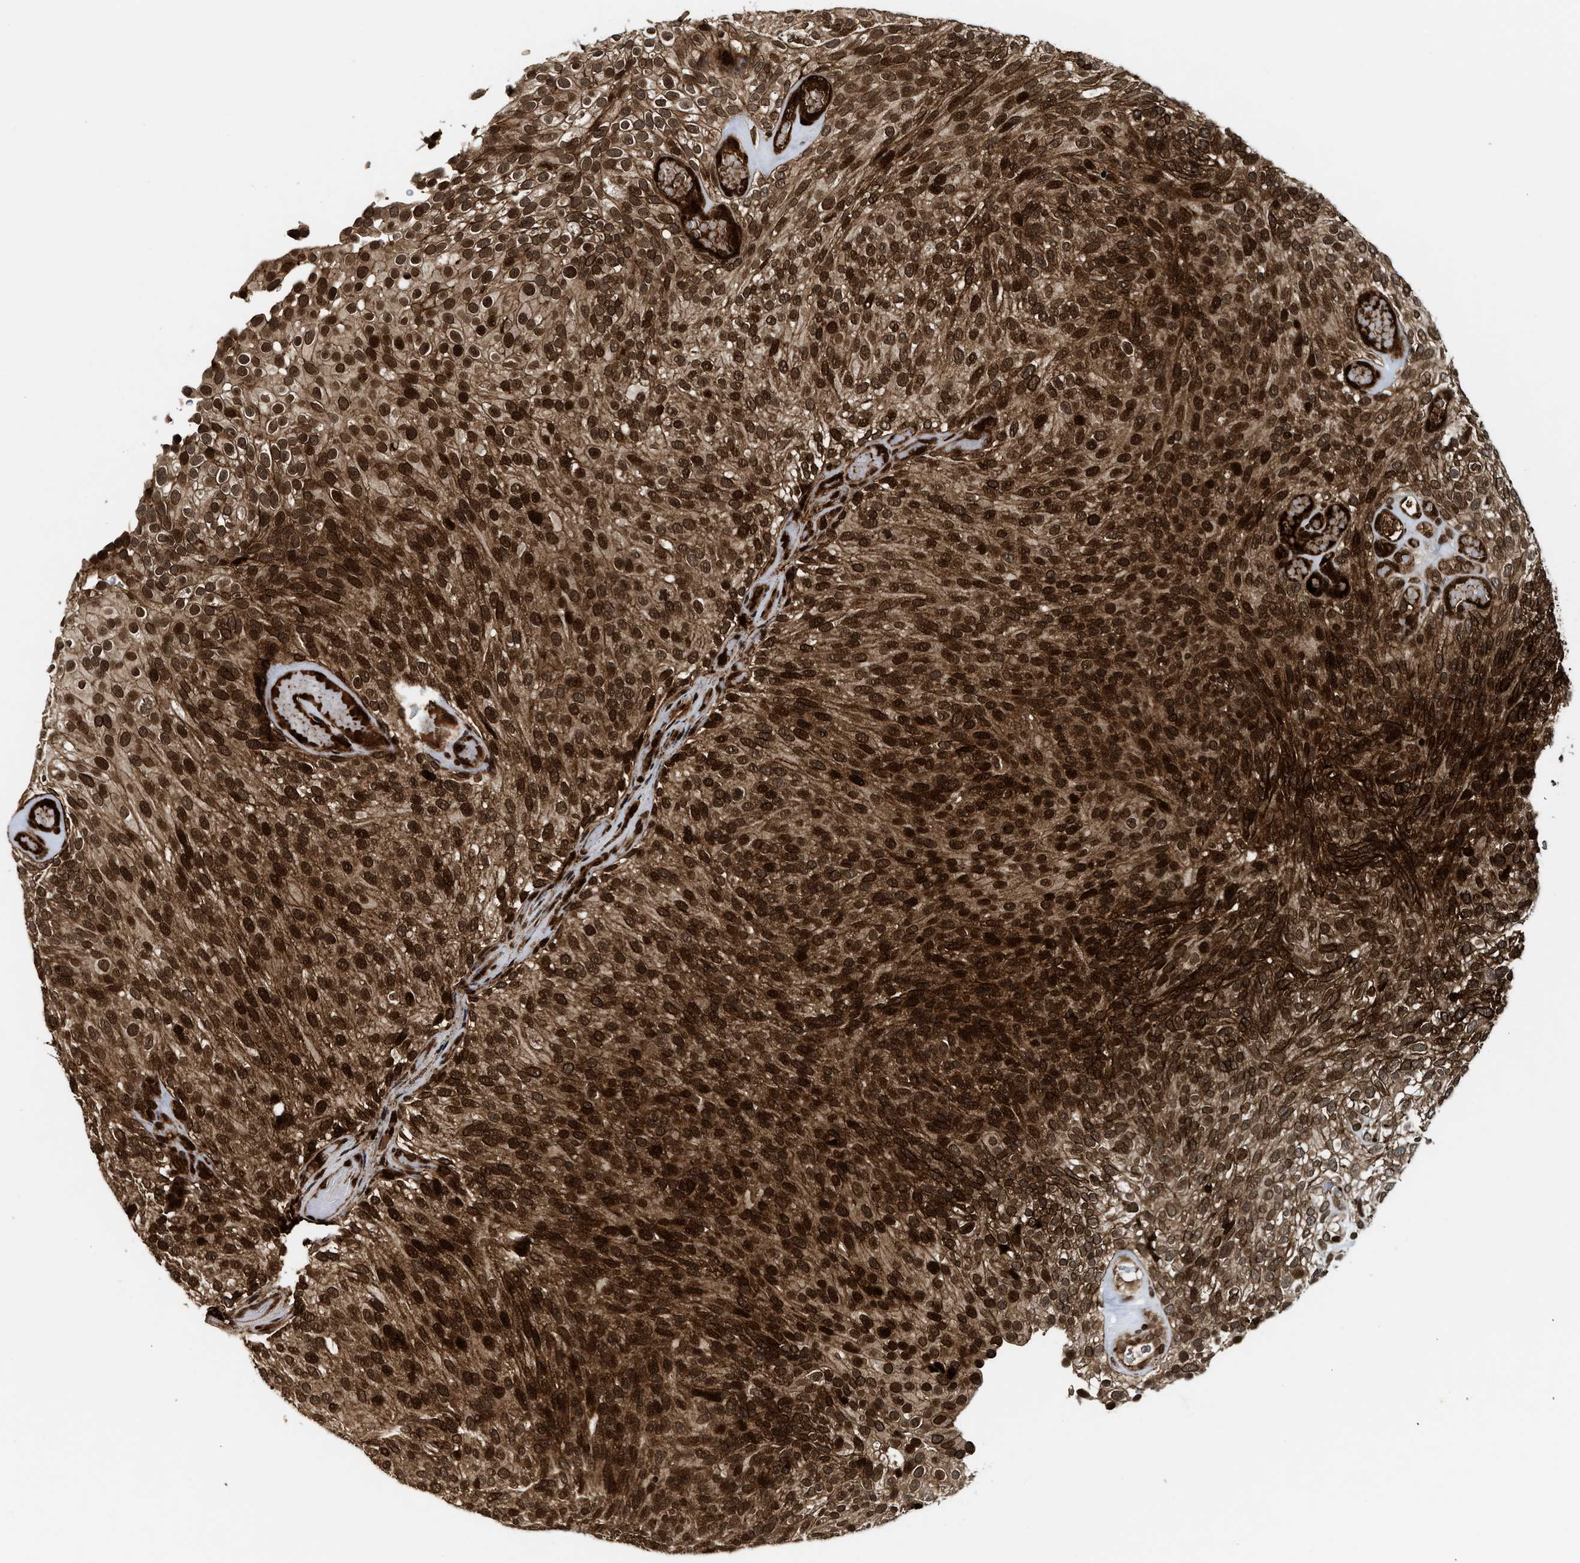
{"staining": {"intensity": "strong", "quantity": ">75%", "location": "cytoplasmic/membranous,nuclear"}, "tissue": "urothelial cancer", "cell_type": "Tumor cells", "image_type": "cancer", "snomed": [{"axis": "morphology", "description": "Urothelial carcinoma, Low grade"}, {"axis": "topography", "description": "Urinary bladder"}], "caption": "Urothelial cancer was stained to show a protein in brown. There is high levels of strong cytoplasmic/membranous and nuclear positivity in approximately >75% of tumor cells.", "gene": "MDM2", "patient": {"sex": "male", "age": 78}}